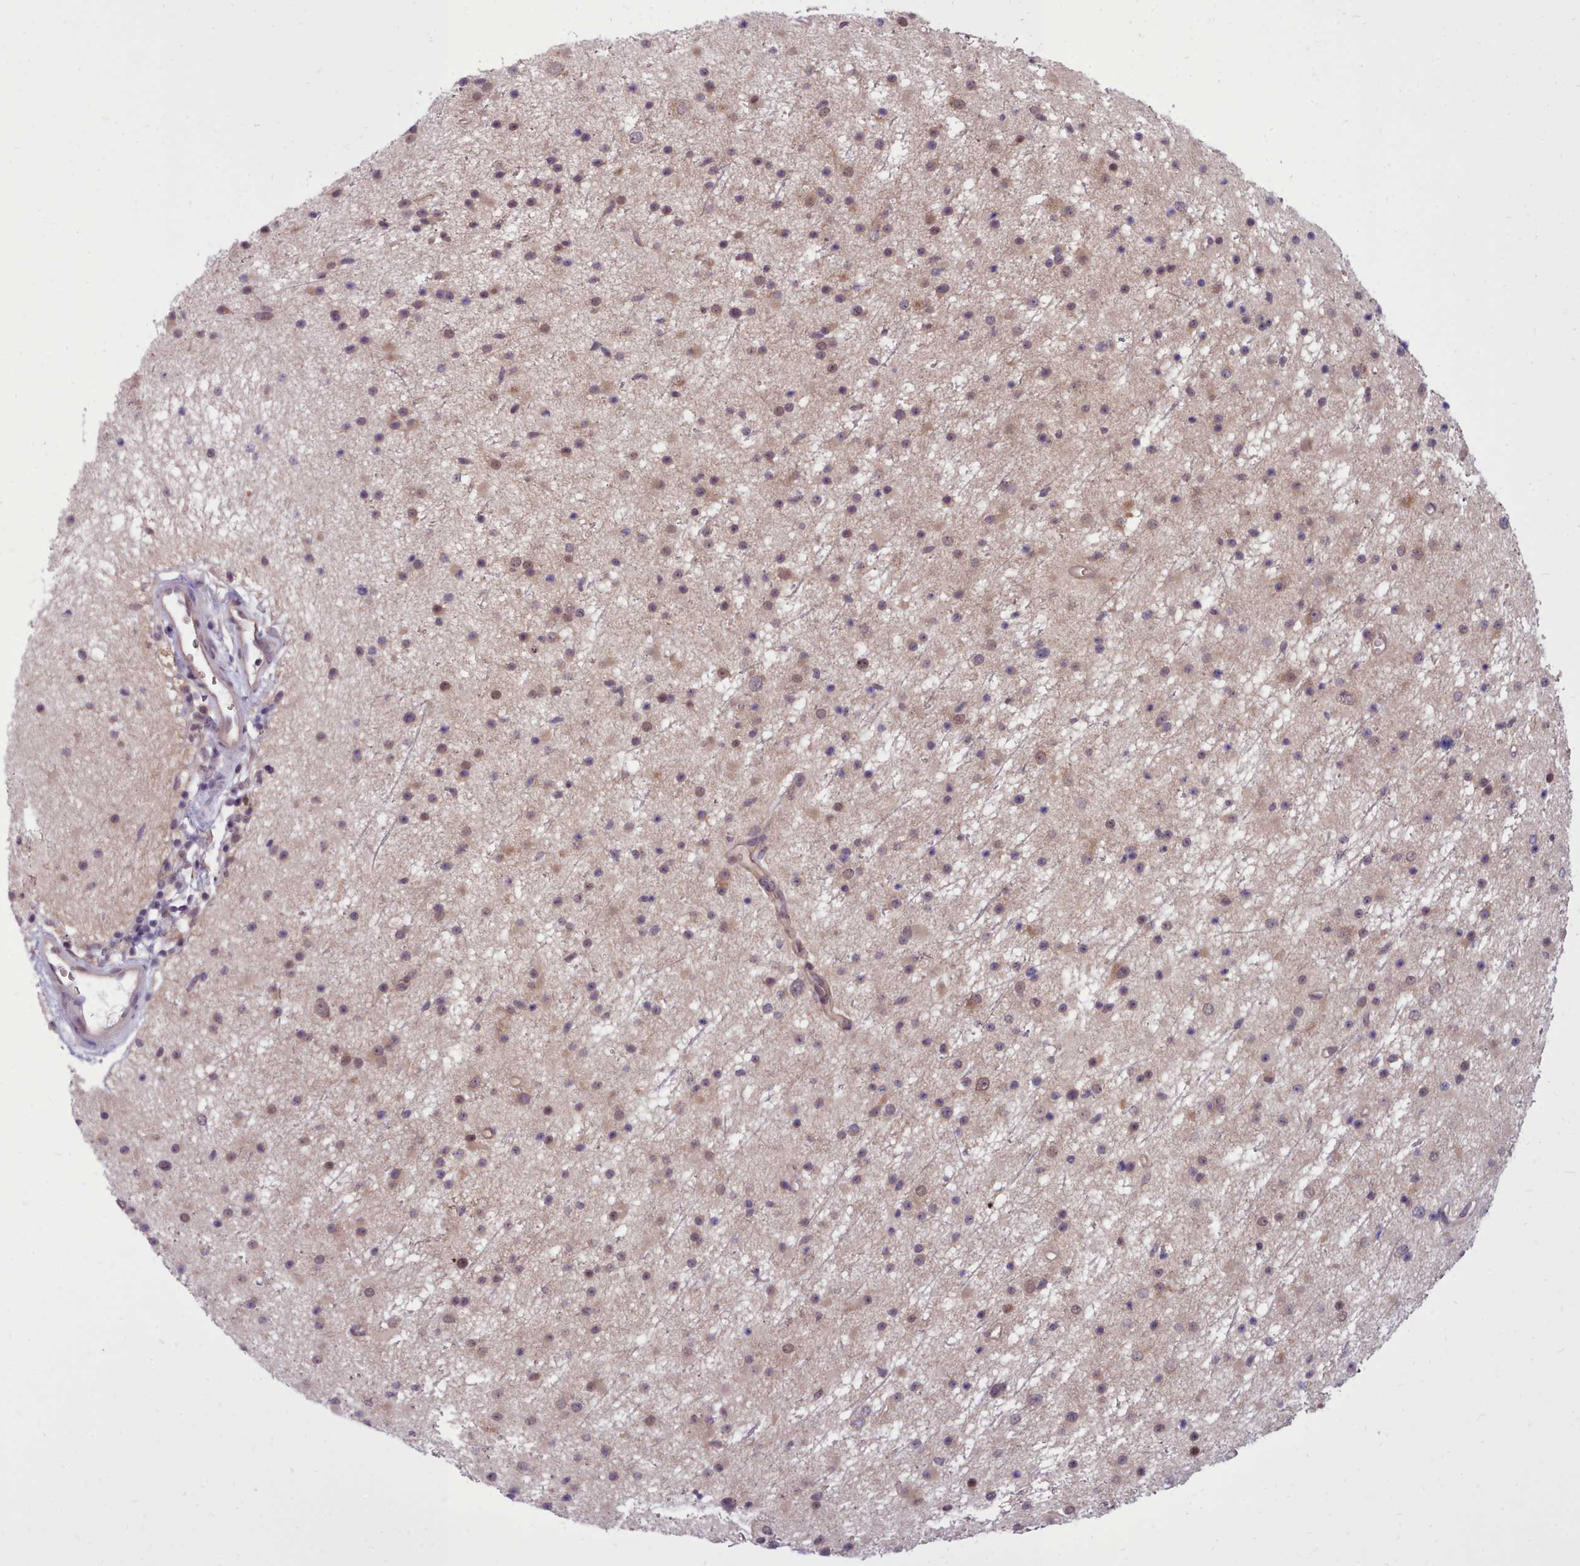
{"staining": {"intensity": "weak", "quantity": "25%-75%", "location": "cytoplasmic/membranous,nuclear"}, "tissue": "glioma", "cell_type": "Tumor cells", "image_type": "cancer", "snomed": [{"axis": "morphology", "description": "Glioma, malignant, Low grade"}, {"axis": "topography", "description": "Cerebral cortex"}], "caption": "Protein expression by immunohistochemistry displays weak cytoplasmic/membranous and nuclear staining in about 25%-75% of tumor cells in glioma.", "gene": "AHCY", "patient": {"sex": "female", "age": 39}}